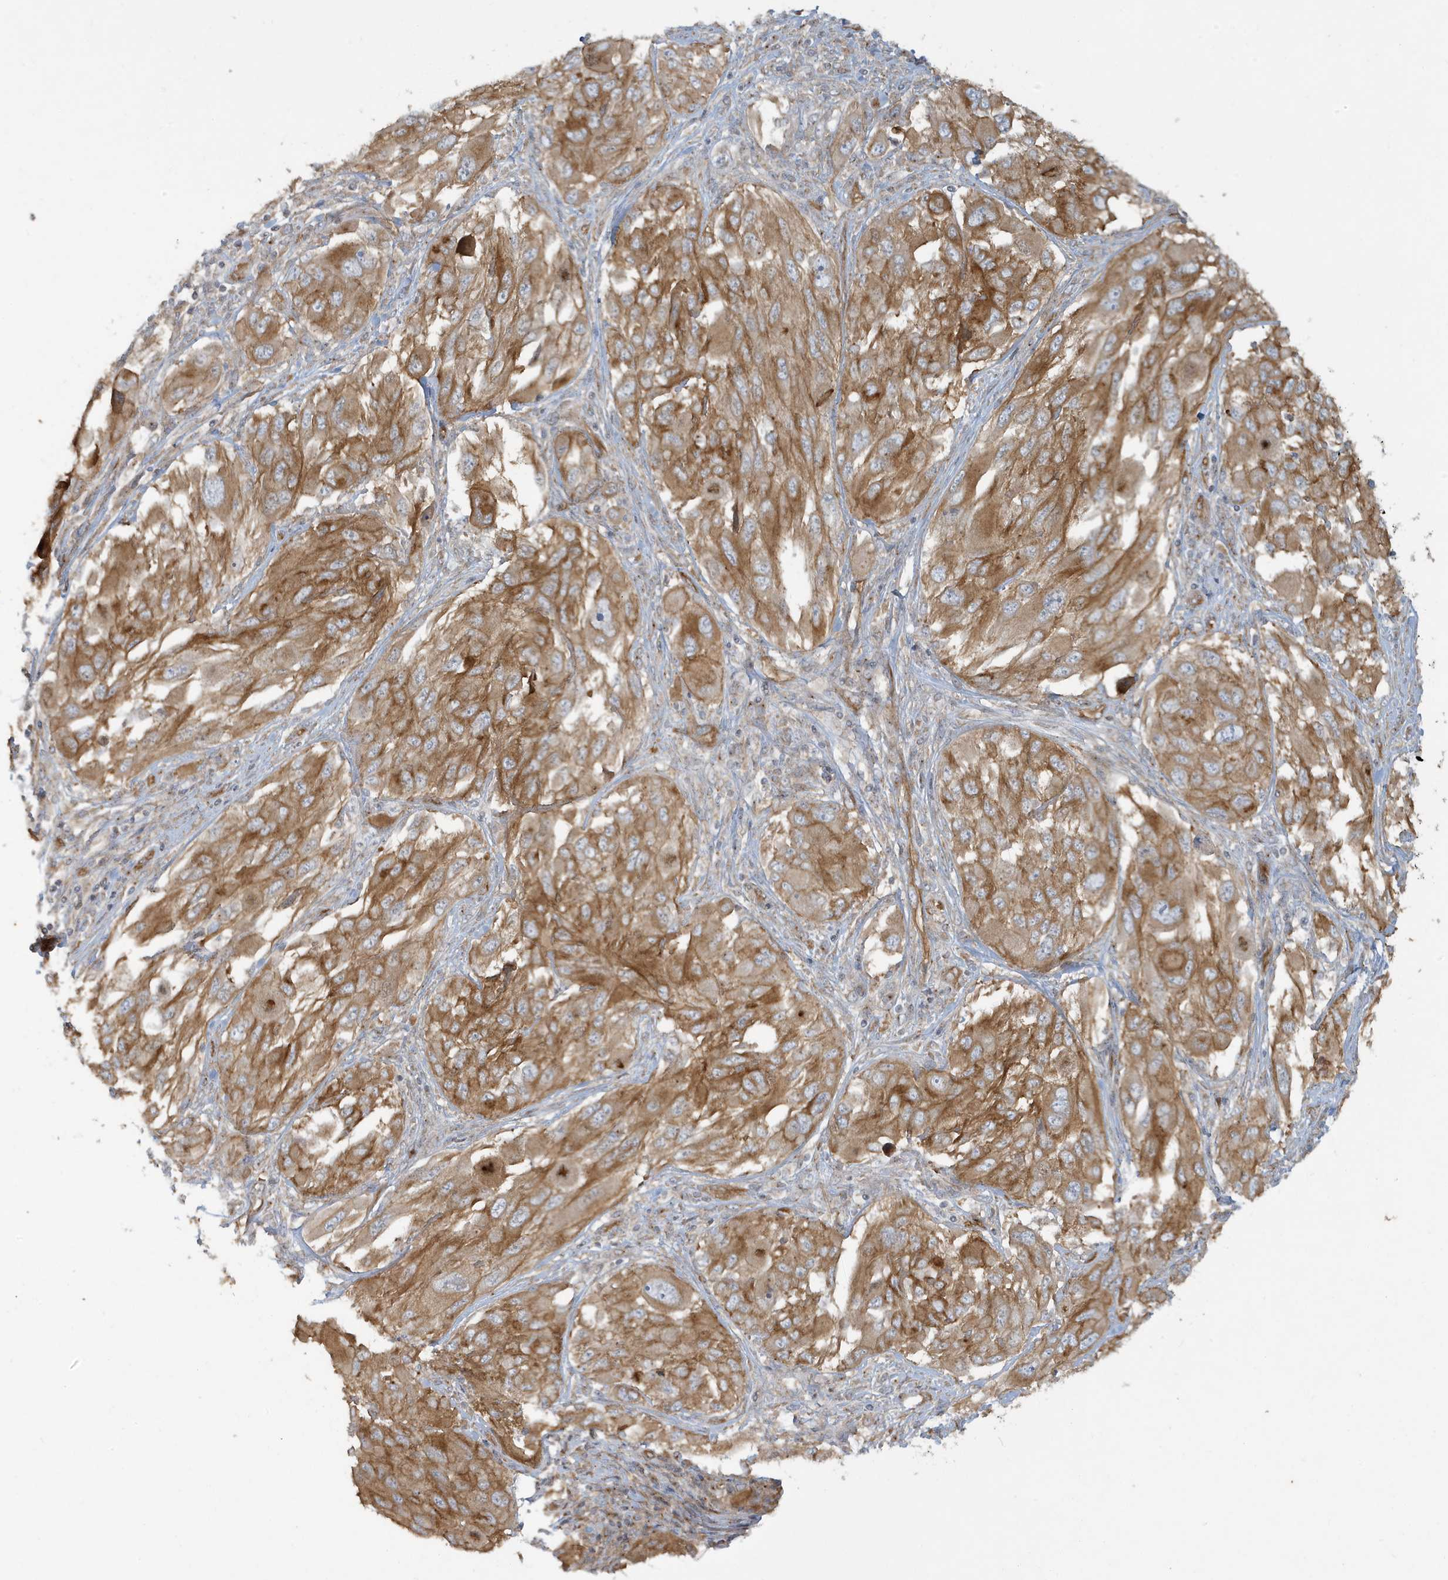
{"staining": {"intensity": "moderate", "quantity": ">75%", "location": "cytoplasmic/membranous"}, "tissue": "melanoma", "cell_type": "Tumor cells", "image_type": "cancer", "snomed": [{"axis": "morphology", "description": "Malignant melanoma, NOS"}, {"axis": "topography", "description": "Skin"}], "caption": "Immunohistochemistry photomicrograph of neoplastic tissue: melanoma stained using immunohistochemistry (IHC) exhibits medium levels of moderate protein expression localized specifically in the cytoplasmic/membranous of tumor cells, appearing as a cytoplasmic/membranous brown color.", "gene": "ATP23", "patient": {"sex": "female", "age": 91}}